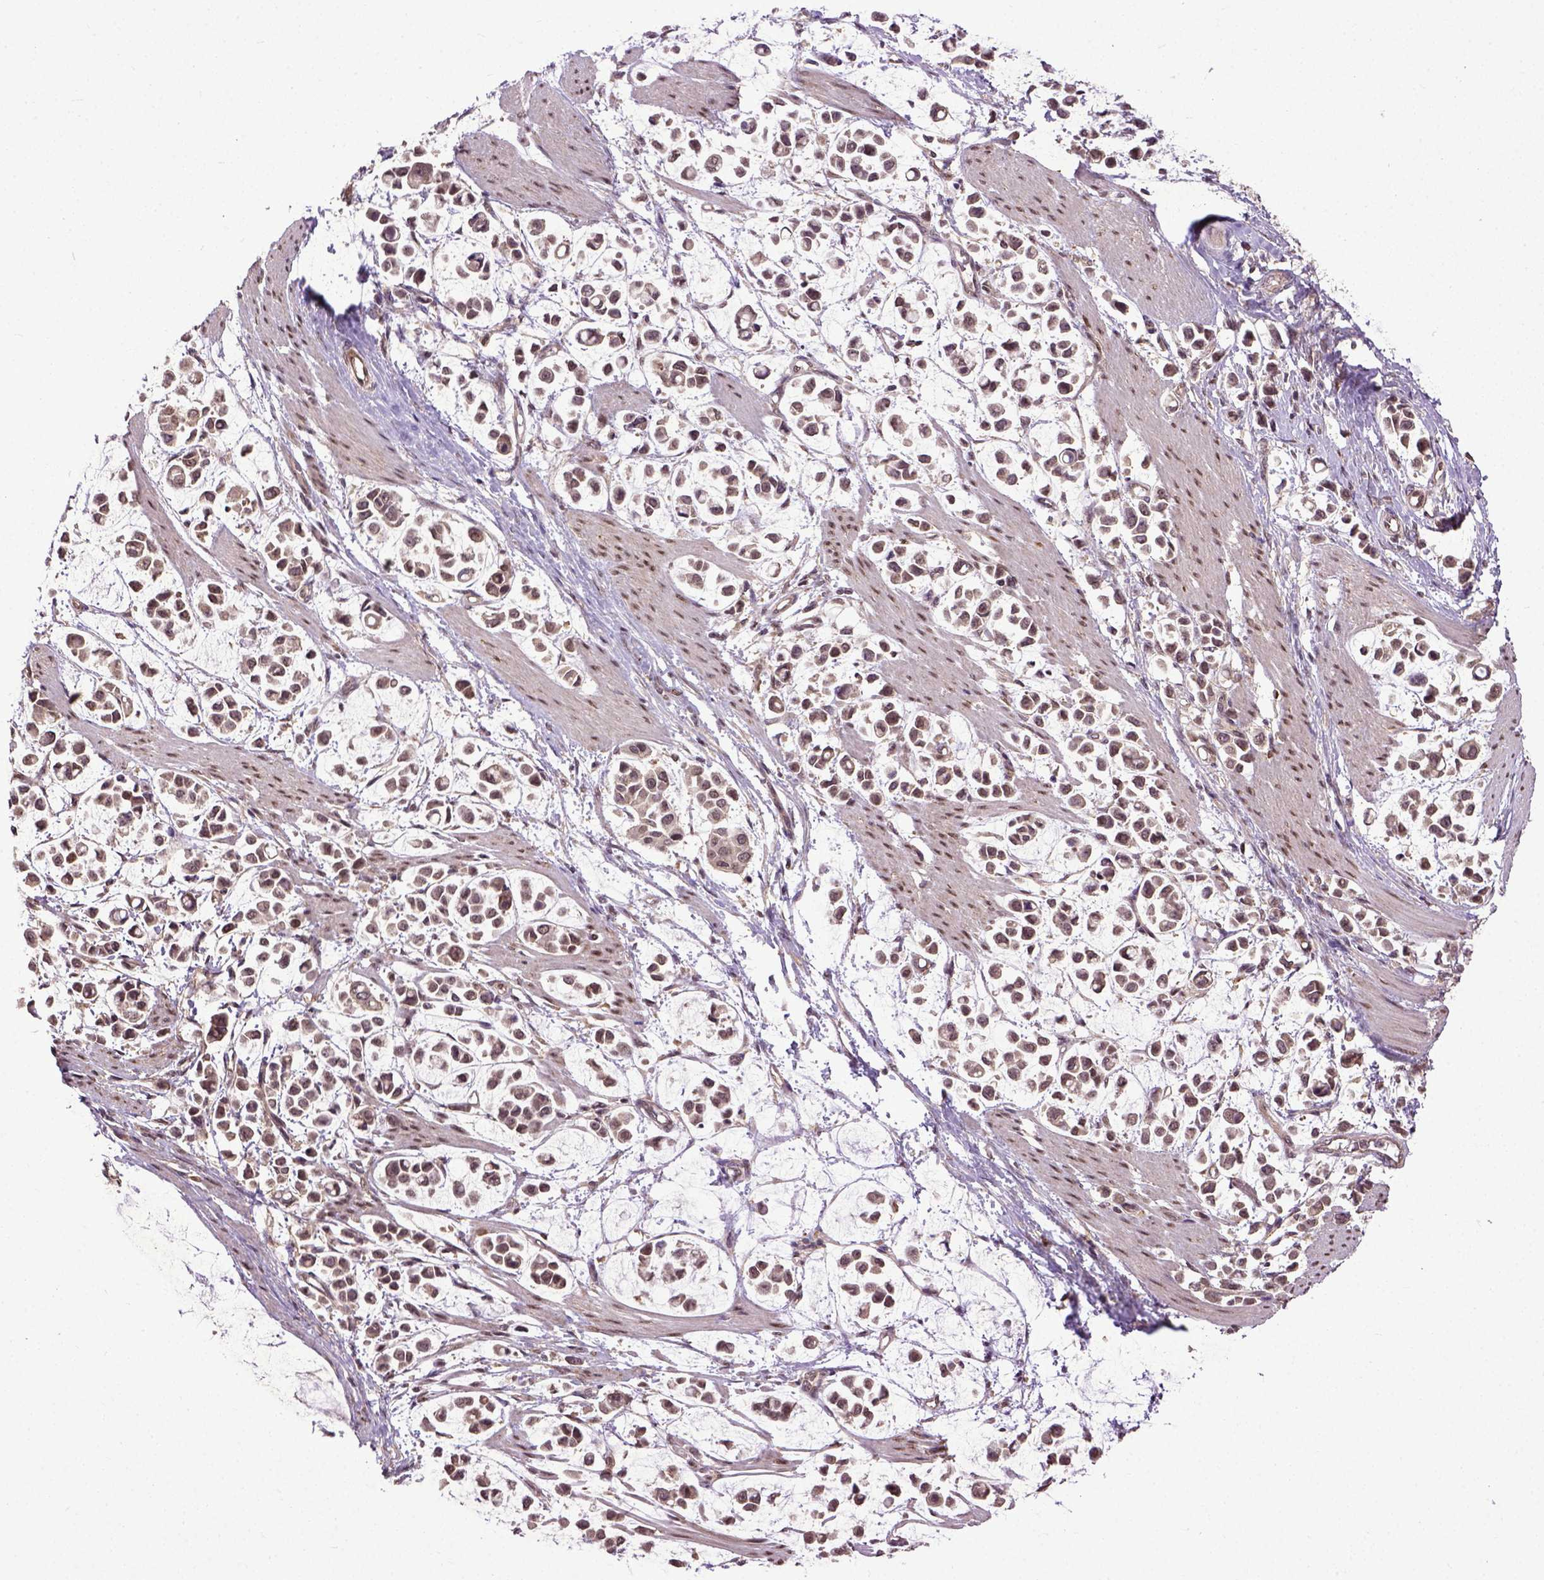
{"staining": {"intensity": "moderate", "quantity": ">75%", "location": "nuclear"}, "tissue": "stomach cancer", "cell_type": "Tumor cells", "image_type": "cancer", "snomed": [{"axis": "morphology", "description": "Adenocarcinoma, NOS"}, {"axis": "topography", "description": "Stomach"}], "caption": "There is medium levels of moderate nuclear expression in tumor cells of adenocarcinoma (stomach), as demonstrated by immunohistochemical staining (brown color).", "gene": "UBA3", "patient": {"sex": "male", "age": 82}}